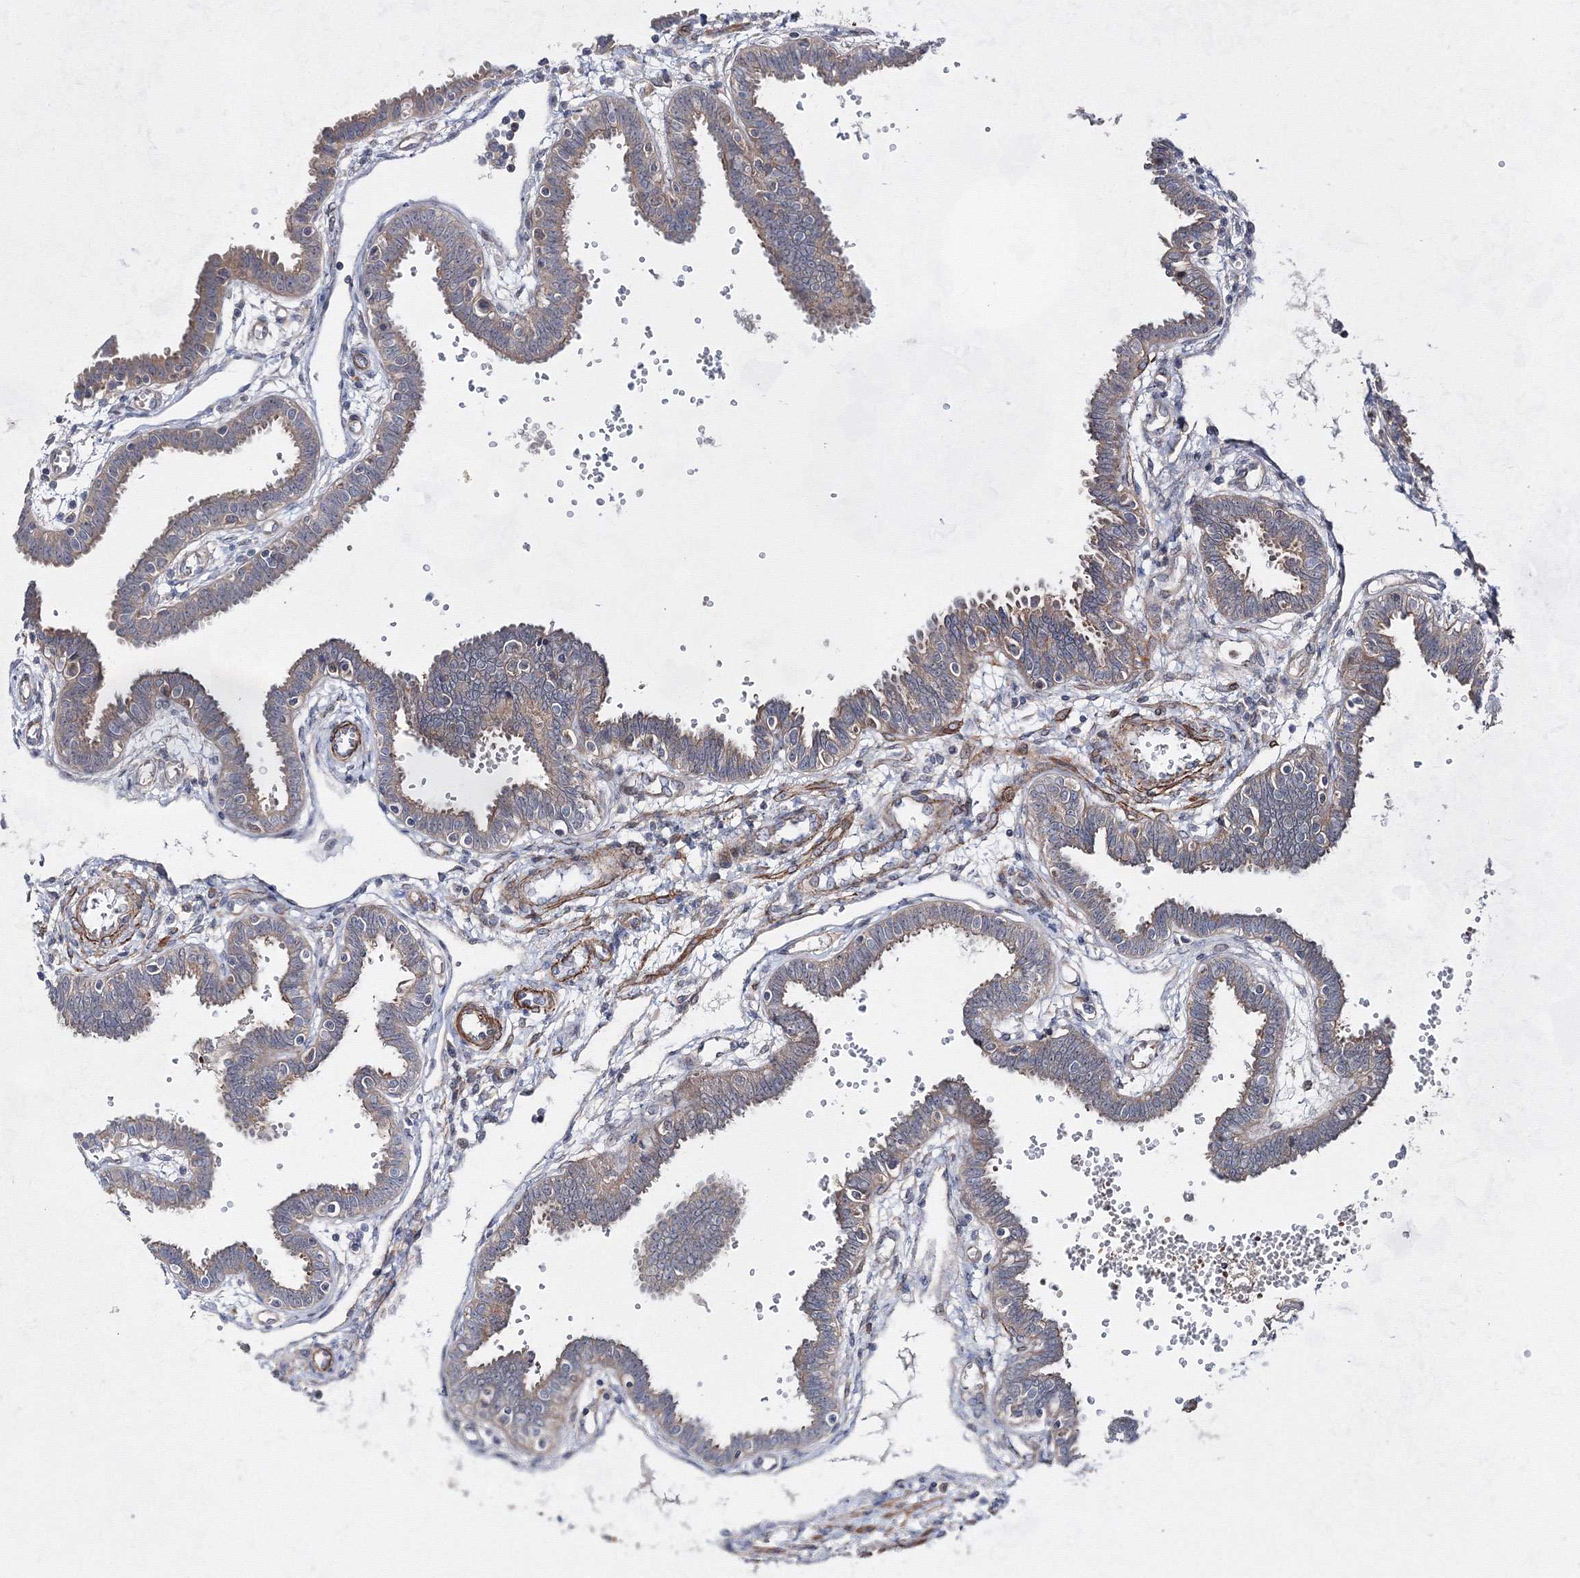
{"staining": {"intensity": "weak", "quantity": "25%-75%", "location": "cytoplasmic/membranous"}, "tissue": "fallopian tube", "cell_type": "Glandular cells", "image_type": "normal", "snomed": [{"axis": "morphology", "description": "Normal tissue, NOS"}, {"axis": "topography", "description": "Fallopian tube"}], "caption": "Fallopian tube stained with DAB (3,3'-diaminobenzidine) IHC displays low levels of weak cytoplasmic/membranous staining in approximately 25%-75% of glandular cells.", "gene": "GFM1", "patient": {"sex": "female", "age": 32}}